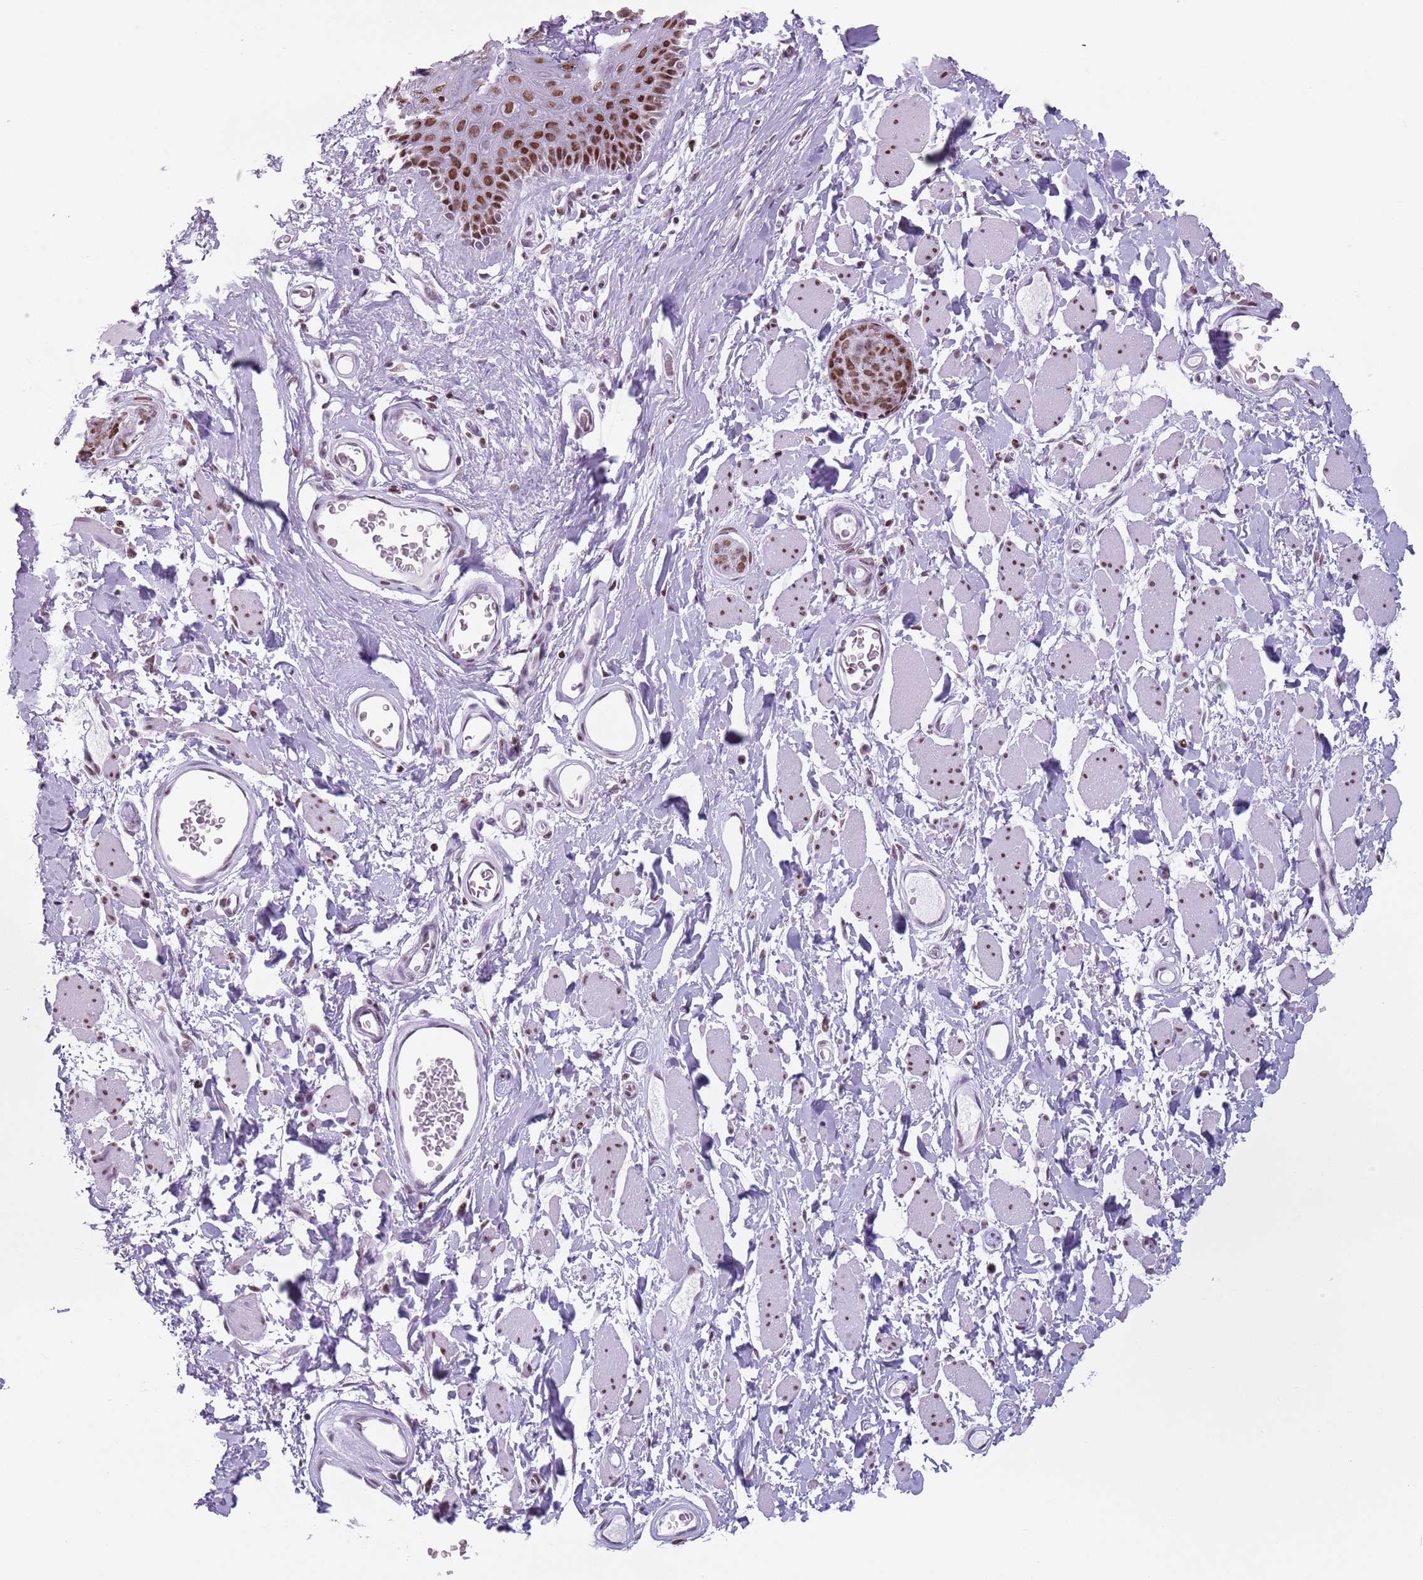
{"staining": {"intensity": "moderate", "quantity": ">75%", "location": "nuclear"}, "tissue": "skin cancer", "cell_type": "Tumor cells", "image_type": "cancer", "snomed": [{"axis": "morphology", "description": "Squamous cell carcinoma, NOS"}, {"axis": "topography", "description": "Skin"}, {"axis": "topography", "description": "Vulva"}], "caption": "The photomicrograph demonstrates a brown stain indicating the presence of a protein in the nuclear of tumor cells in skin squamous cell carcinoma. The protein is shown in brown color, while the nuclei are stained blue.", "gene": "FAM104B", "patient": {"sex": "female", "age": 85}}